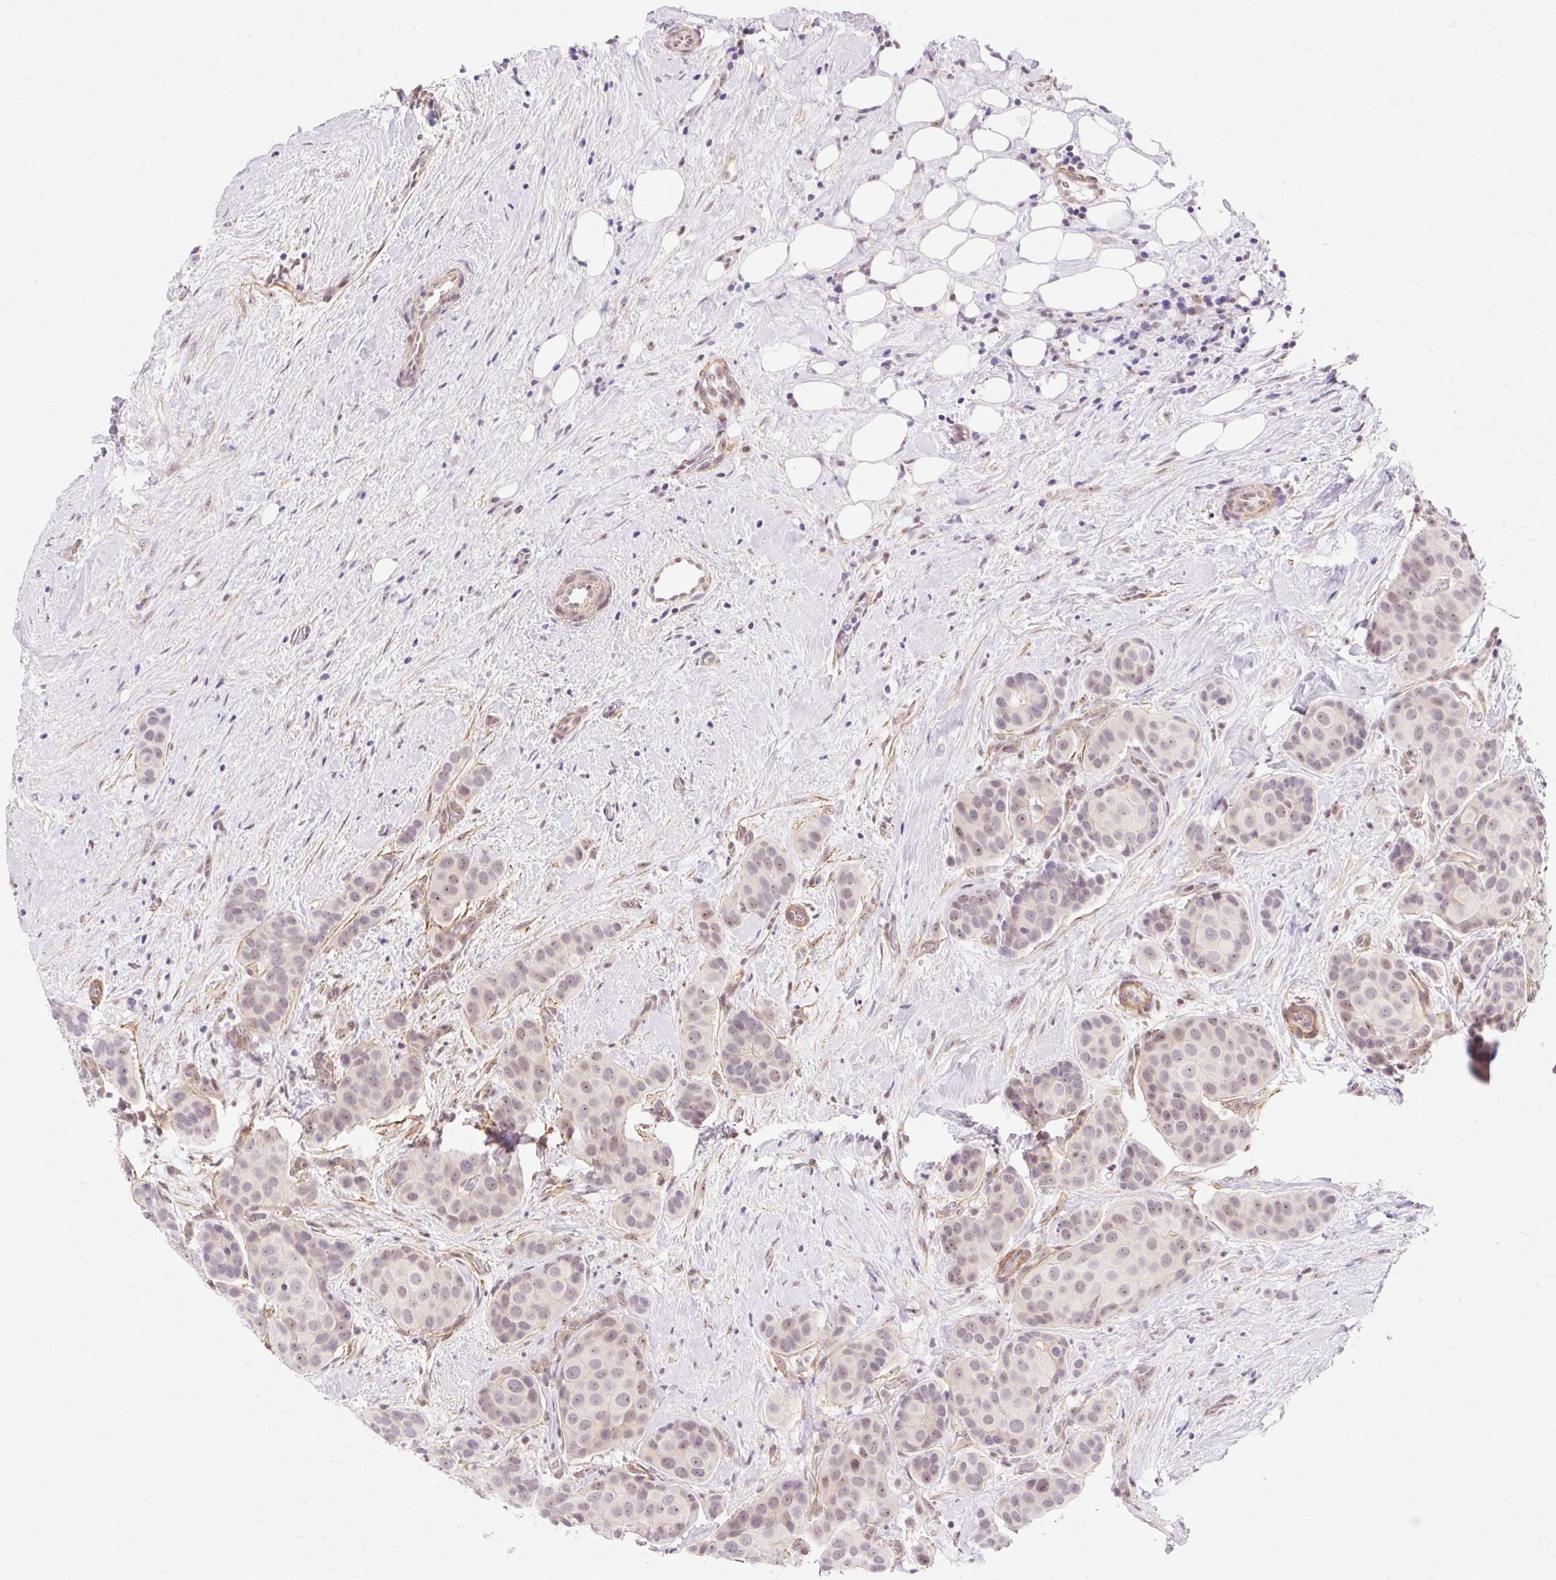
{"staining": {"intensity": "weak", "quantity": ">75%", "location": "nuclear"}, "tissue": "breast cancer", "cell_type": "Tumor cells", "image_type": "cancer", "snomed": [{"axis": "morphology", "description": "Duct carcinoma"}, {"axis": "topography", "description": "Breast"}], "caption": "The histopathology image demonstrates a brown stain indicating the presence of a protein in the nuclear of tumor cells in invasive ductal carcinoma (breast).", "gene": "OBP2A", "patient": {"sex": "female", "age": 70}}